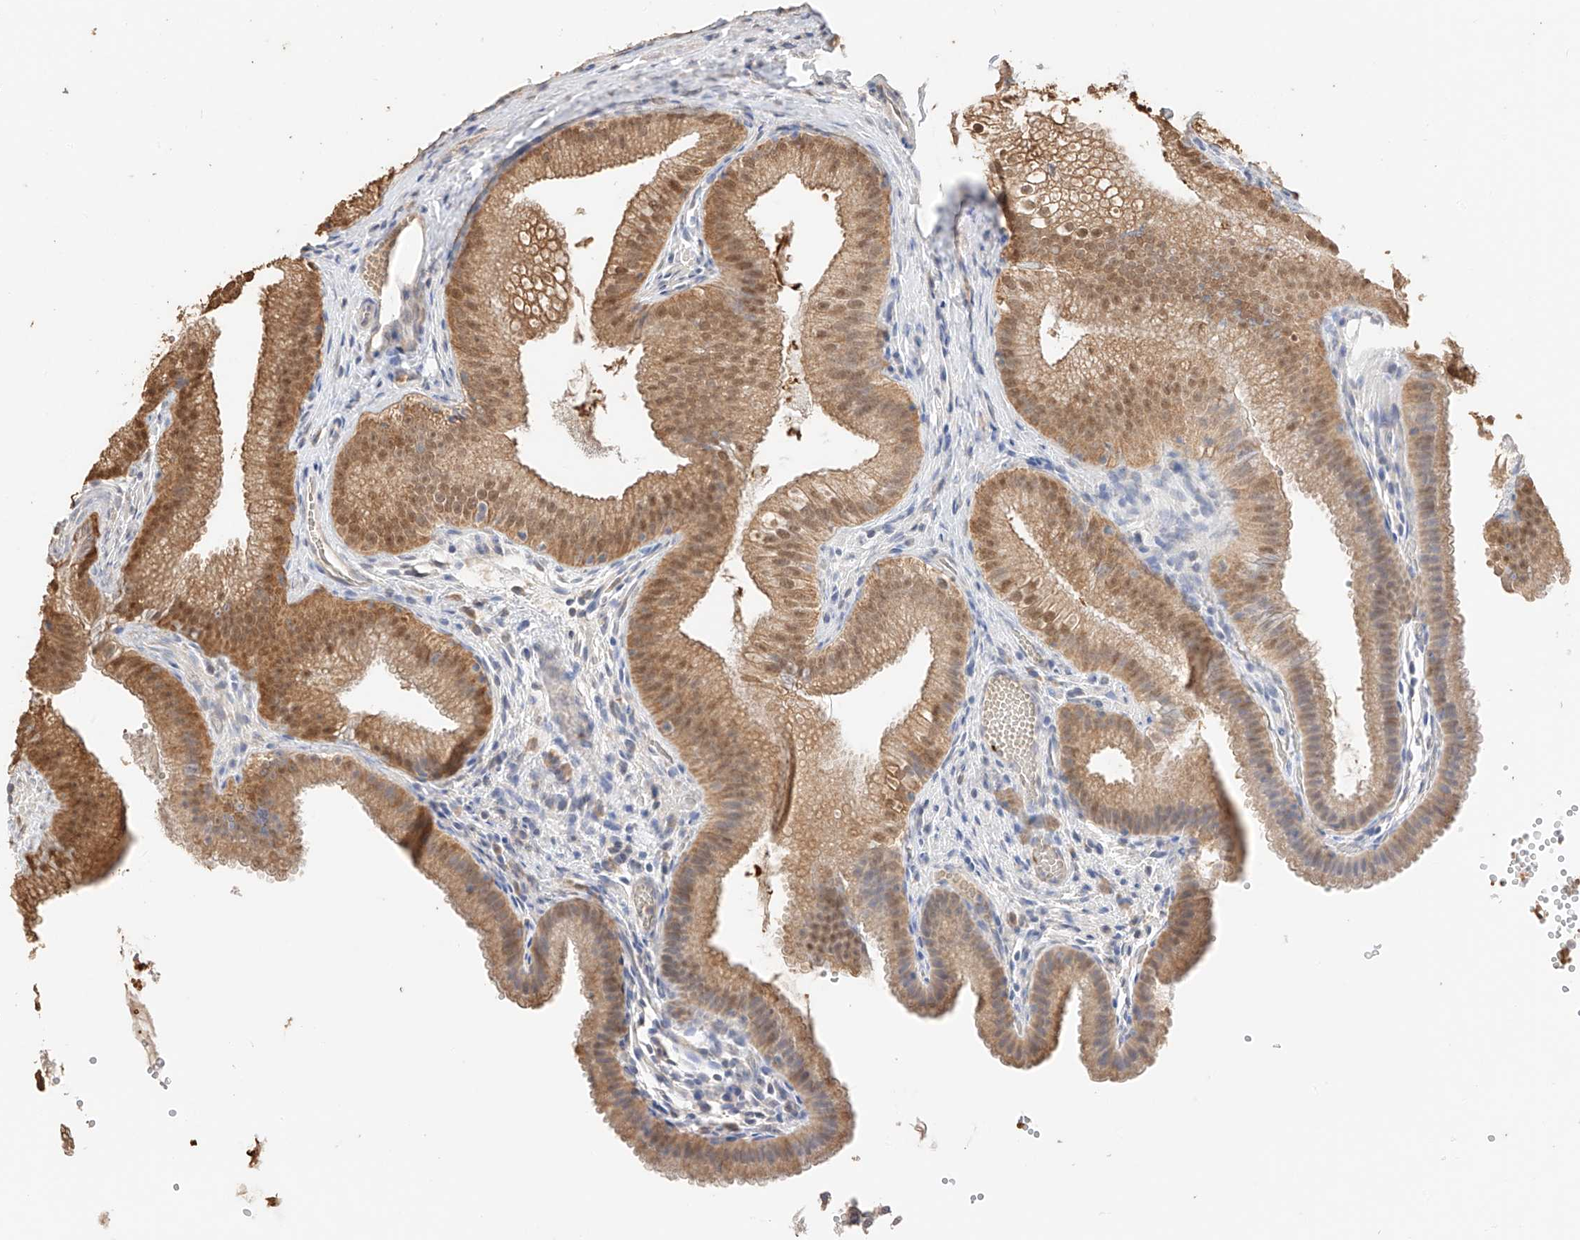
{"staining": {"intensity": "moderate", "quantity": ">75%", "location": "cytoplasmic/membranous,nuclear"}, "tissue": "gallbladder", "cell_type": "Glandular cells", "image_type": "normal", "snomed": [{"axis": "morphology", "description": "Normal tissue, NOS"}, {"axis": "topography", "description": "Gallbladder"}], "caption": "IHC photomicrograph of normal gallbladder: gallbladder stained using IHC reveals medium levels of moderate protein expression localized specifically in the cytoplasmic/membranous,nuclear of glandular cells, appearing as a cytoplasmic/membranous,nuclear brown color.", "gene": "IL22RA2", "patient": {"sex": "female", "age": 30}}